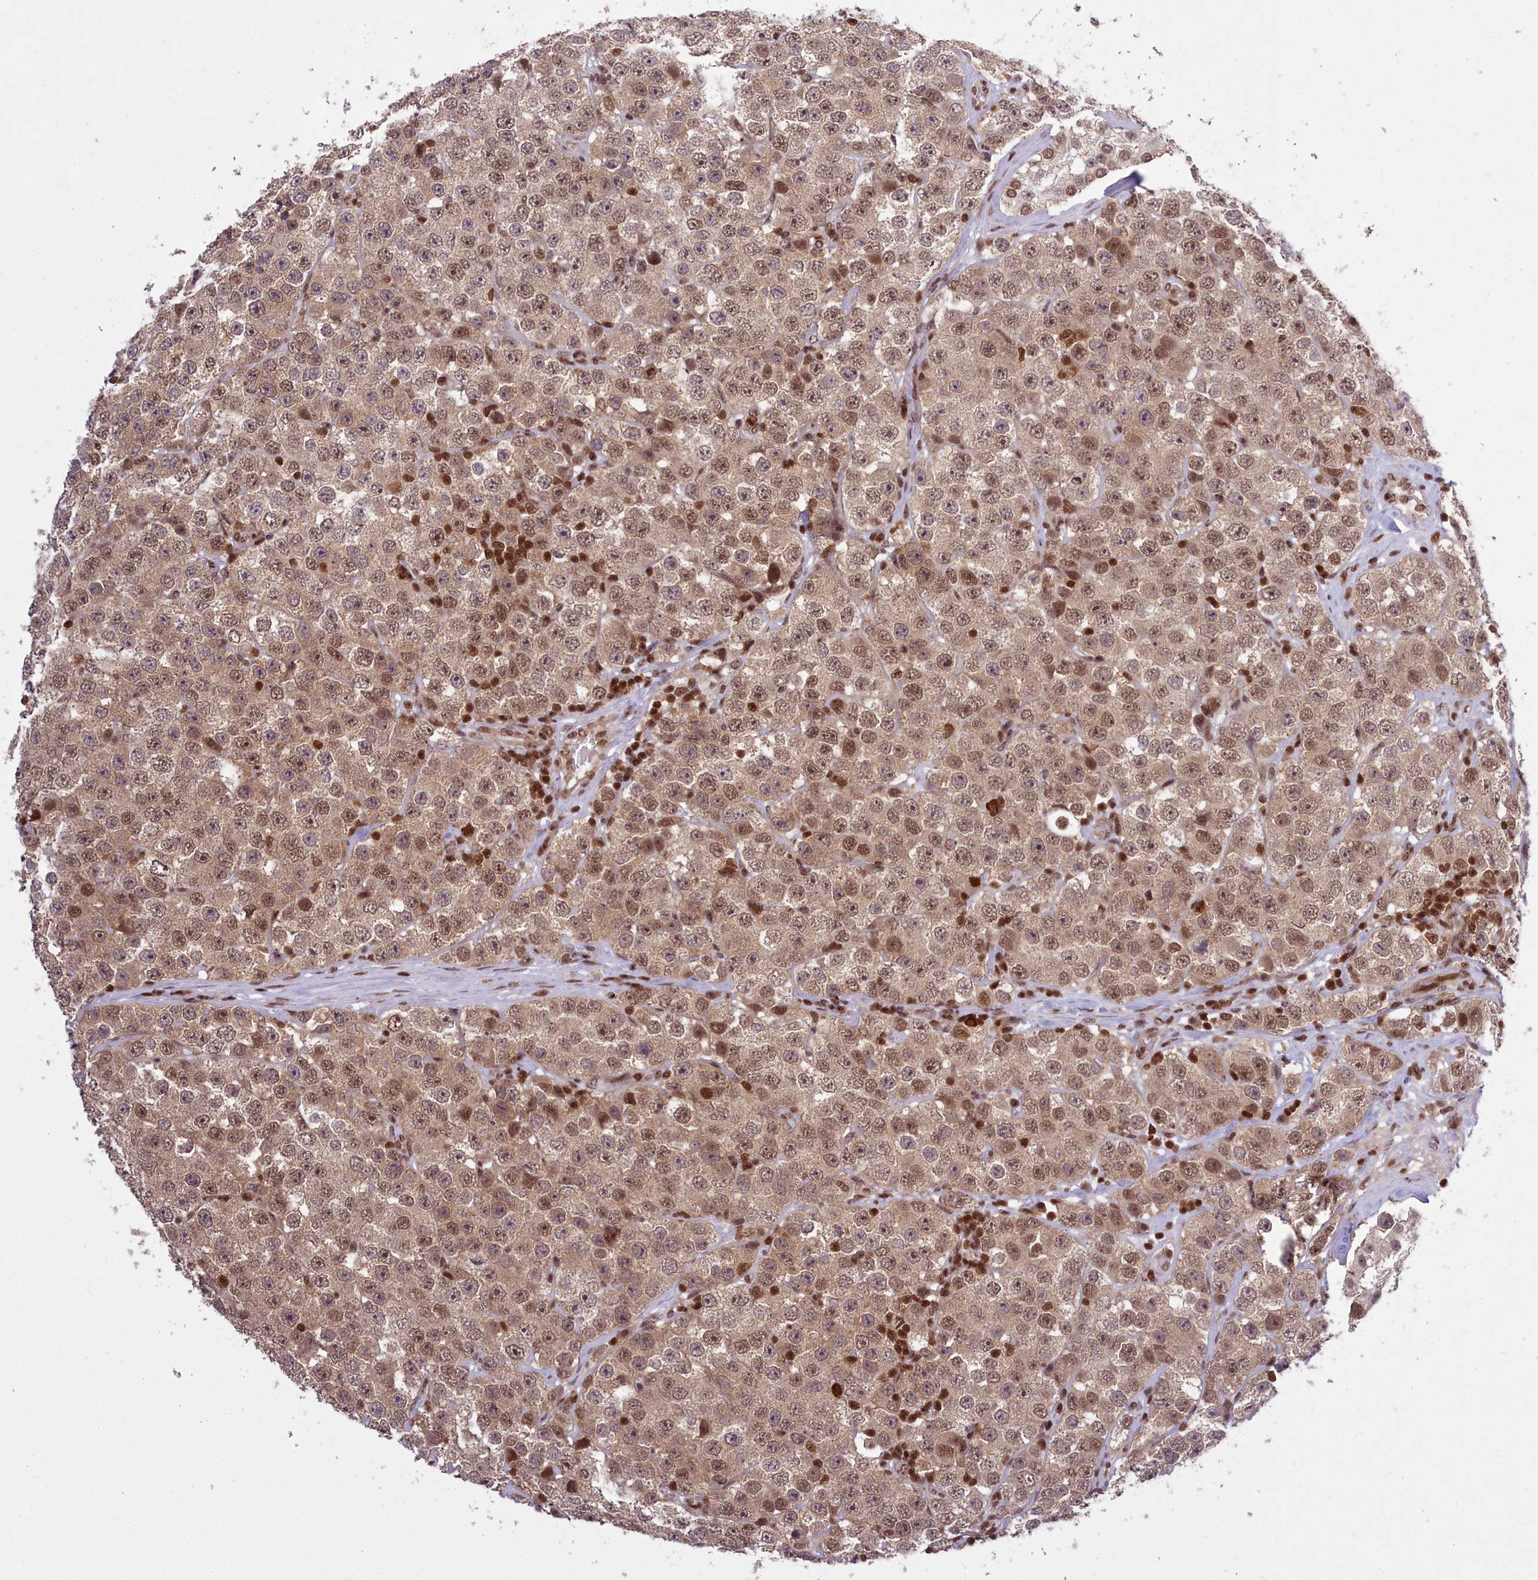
{"staining": {"intensity": "moderate", "quantity": ">75%", "location": "nuclear"}, "tissue": "testis cancer", "cell_type": "Tumor cells", "image_type": "cancer", "snomed": [{"axis": "morphology", "description": "Seminoma, NOS"}, {"axis": "topography", "description": "Testis"}], "caption": "Human seminoma (testis) stained with a protein marker exhibits moderate staining in tumor cells.", "gene": "GMEB1", "patient": {"sex": "male", "age": 28}}